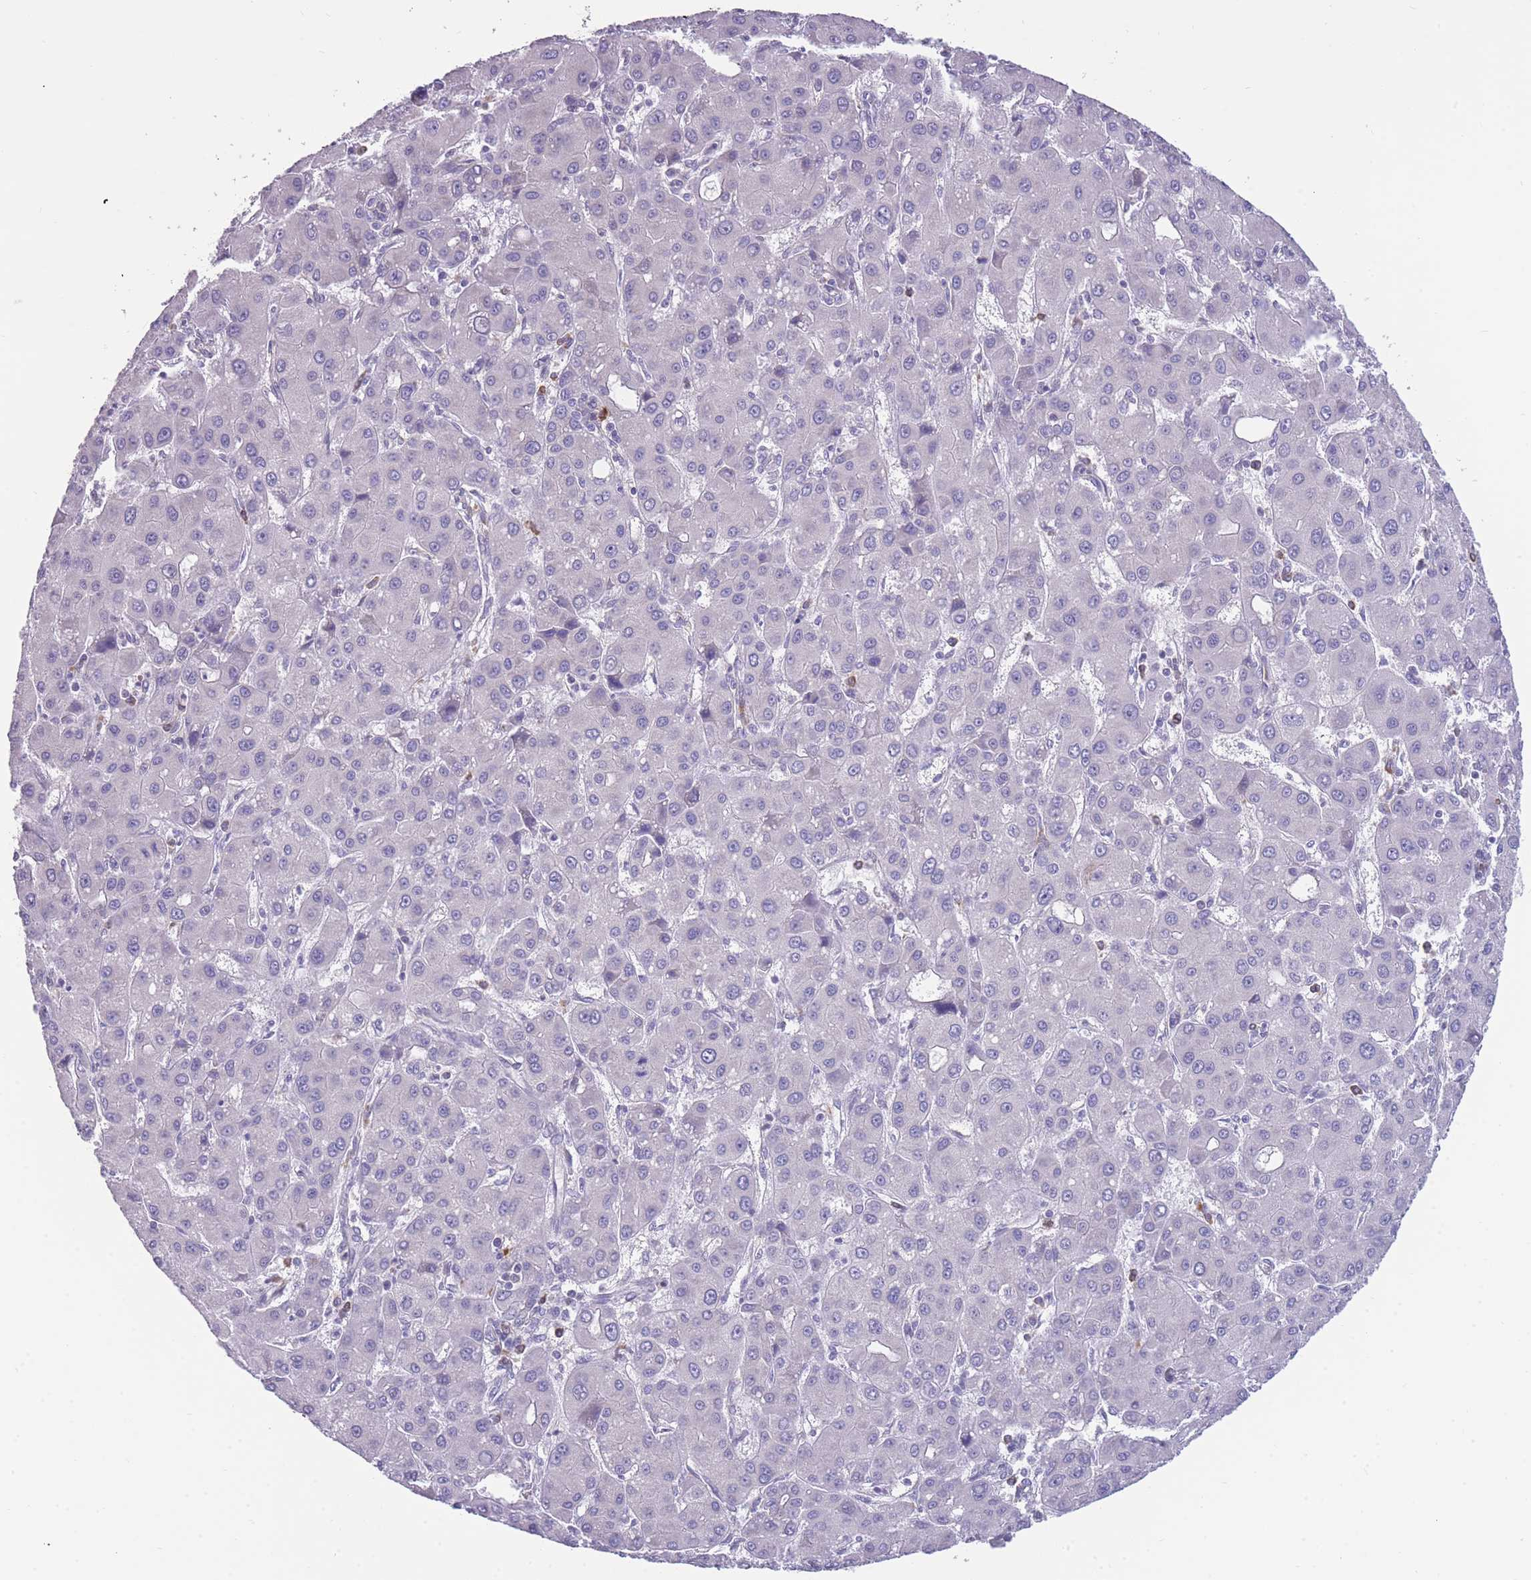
{"staining": {"intensity": "negative", "quantity": "none", "location": "none"}, "tissue": "liver cancer", "cell_type": "Tumor cells", "image_type": "cancer", "snomed": [{"axis": "morphology", "description": "Carcinoma, Hepatocellular, NOS"}, {"axis": "topography", "description": "Liver"}], "caption": "Immunohistochemistry (IHC) image of hepatocellular carcinoma (liver) stained for a protein (brown), which displays no expression in tumor cells.", "gene": "ZNF662", "patient": {"sex": "male", "age": 55}}